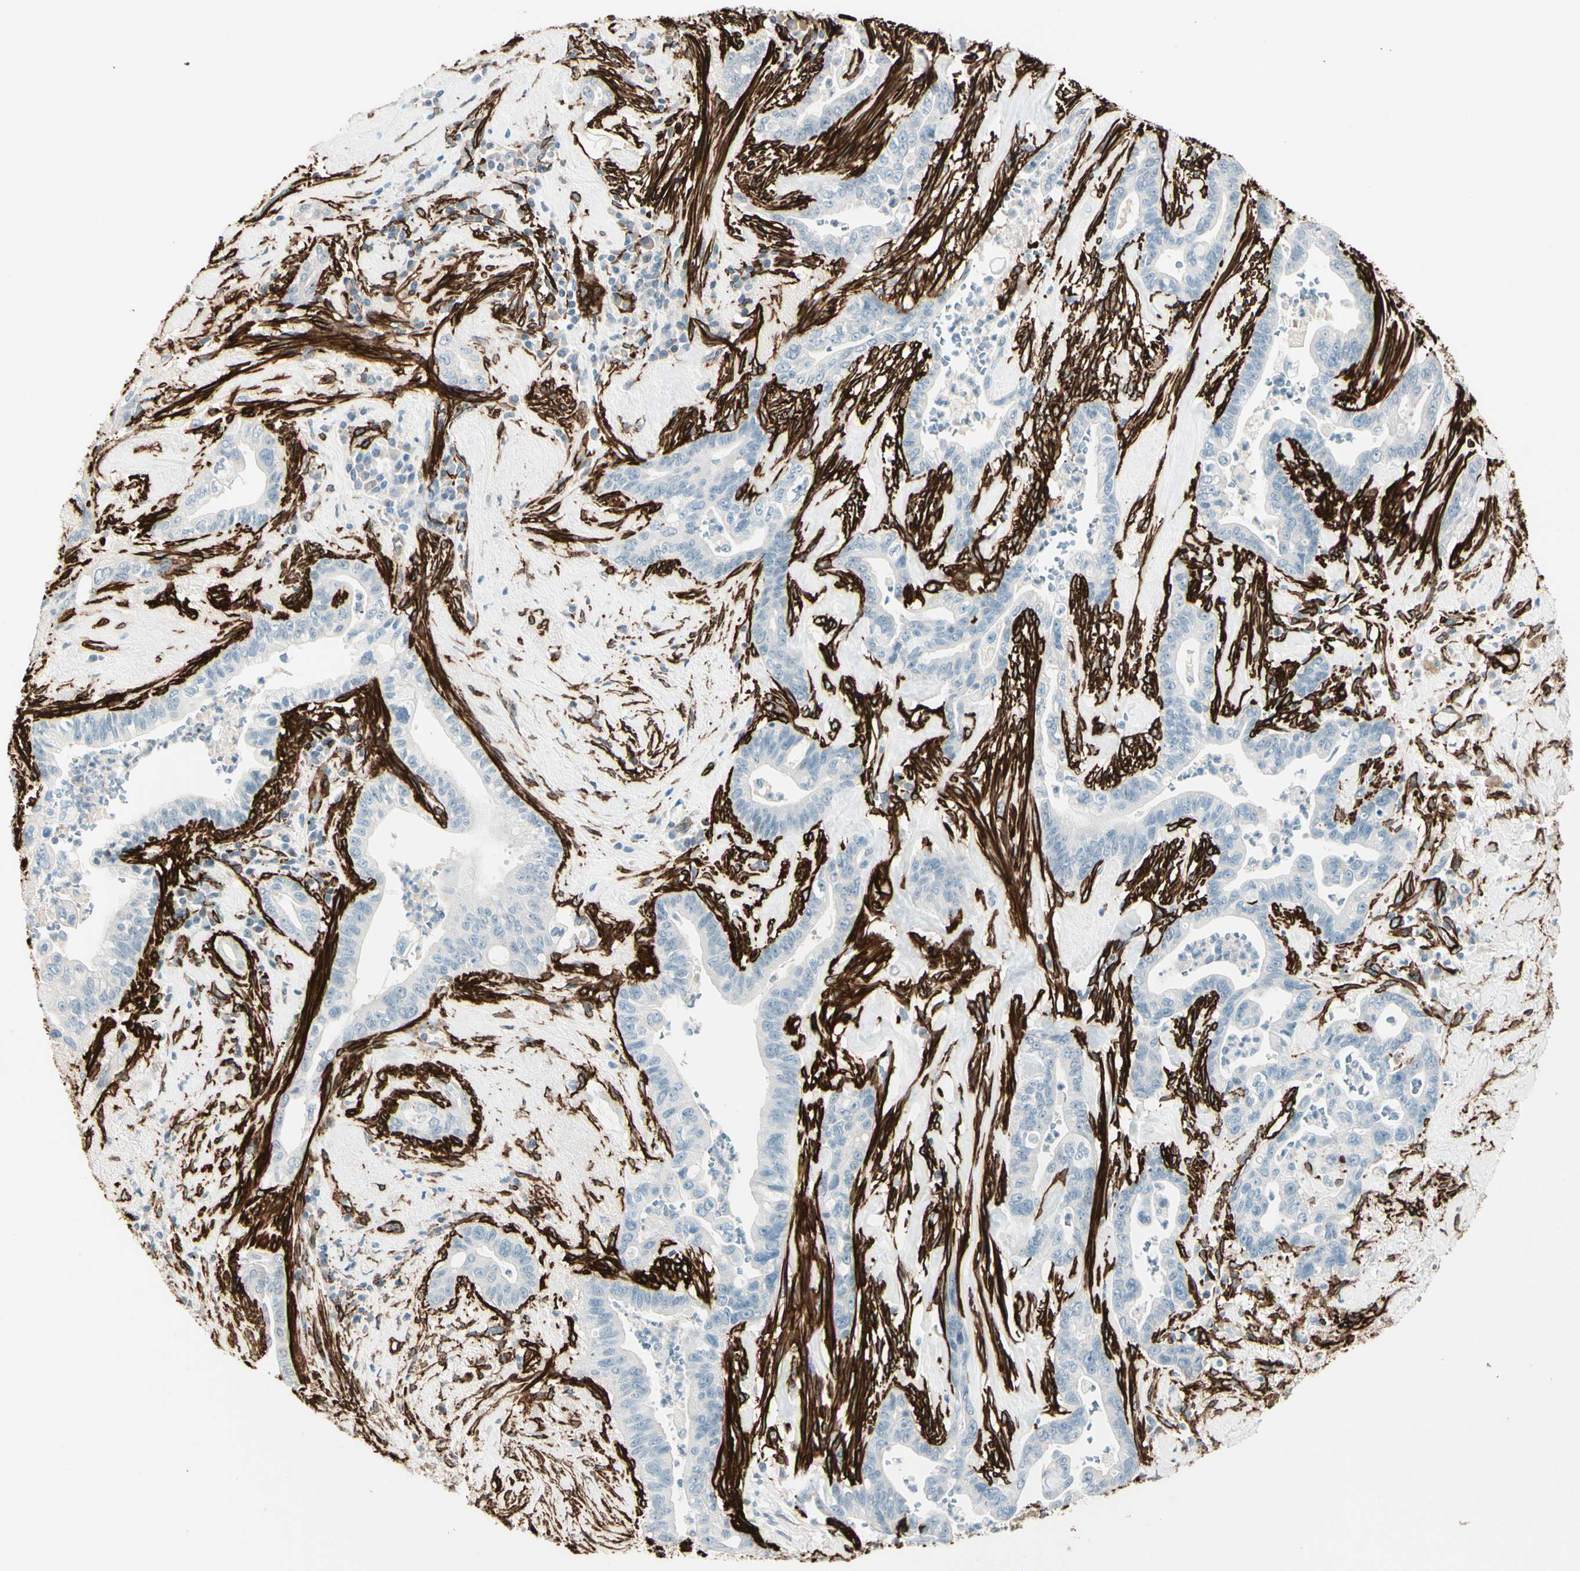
{"staining": {"intensity": "negative", "quantity": "none", "location": "none"}, "tissue": "pancreatic cancer", "cell_type": "Tumor cells", "image_type": "cancer", "snomed": [{"axis": "morphology", "description": "Adenocarcinoma, NOS"}, {"axis": "topography", "description": "Pancreas"}], "caption": "Pancreatic cancer was stained to show a protein in brown. There is no significant positivity in tumor cells.", "gene": "CALD1", "patient": {"sex": "male", "age": 70}}